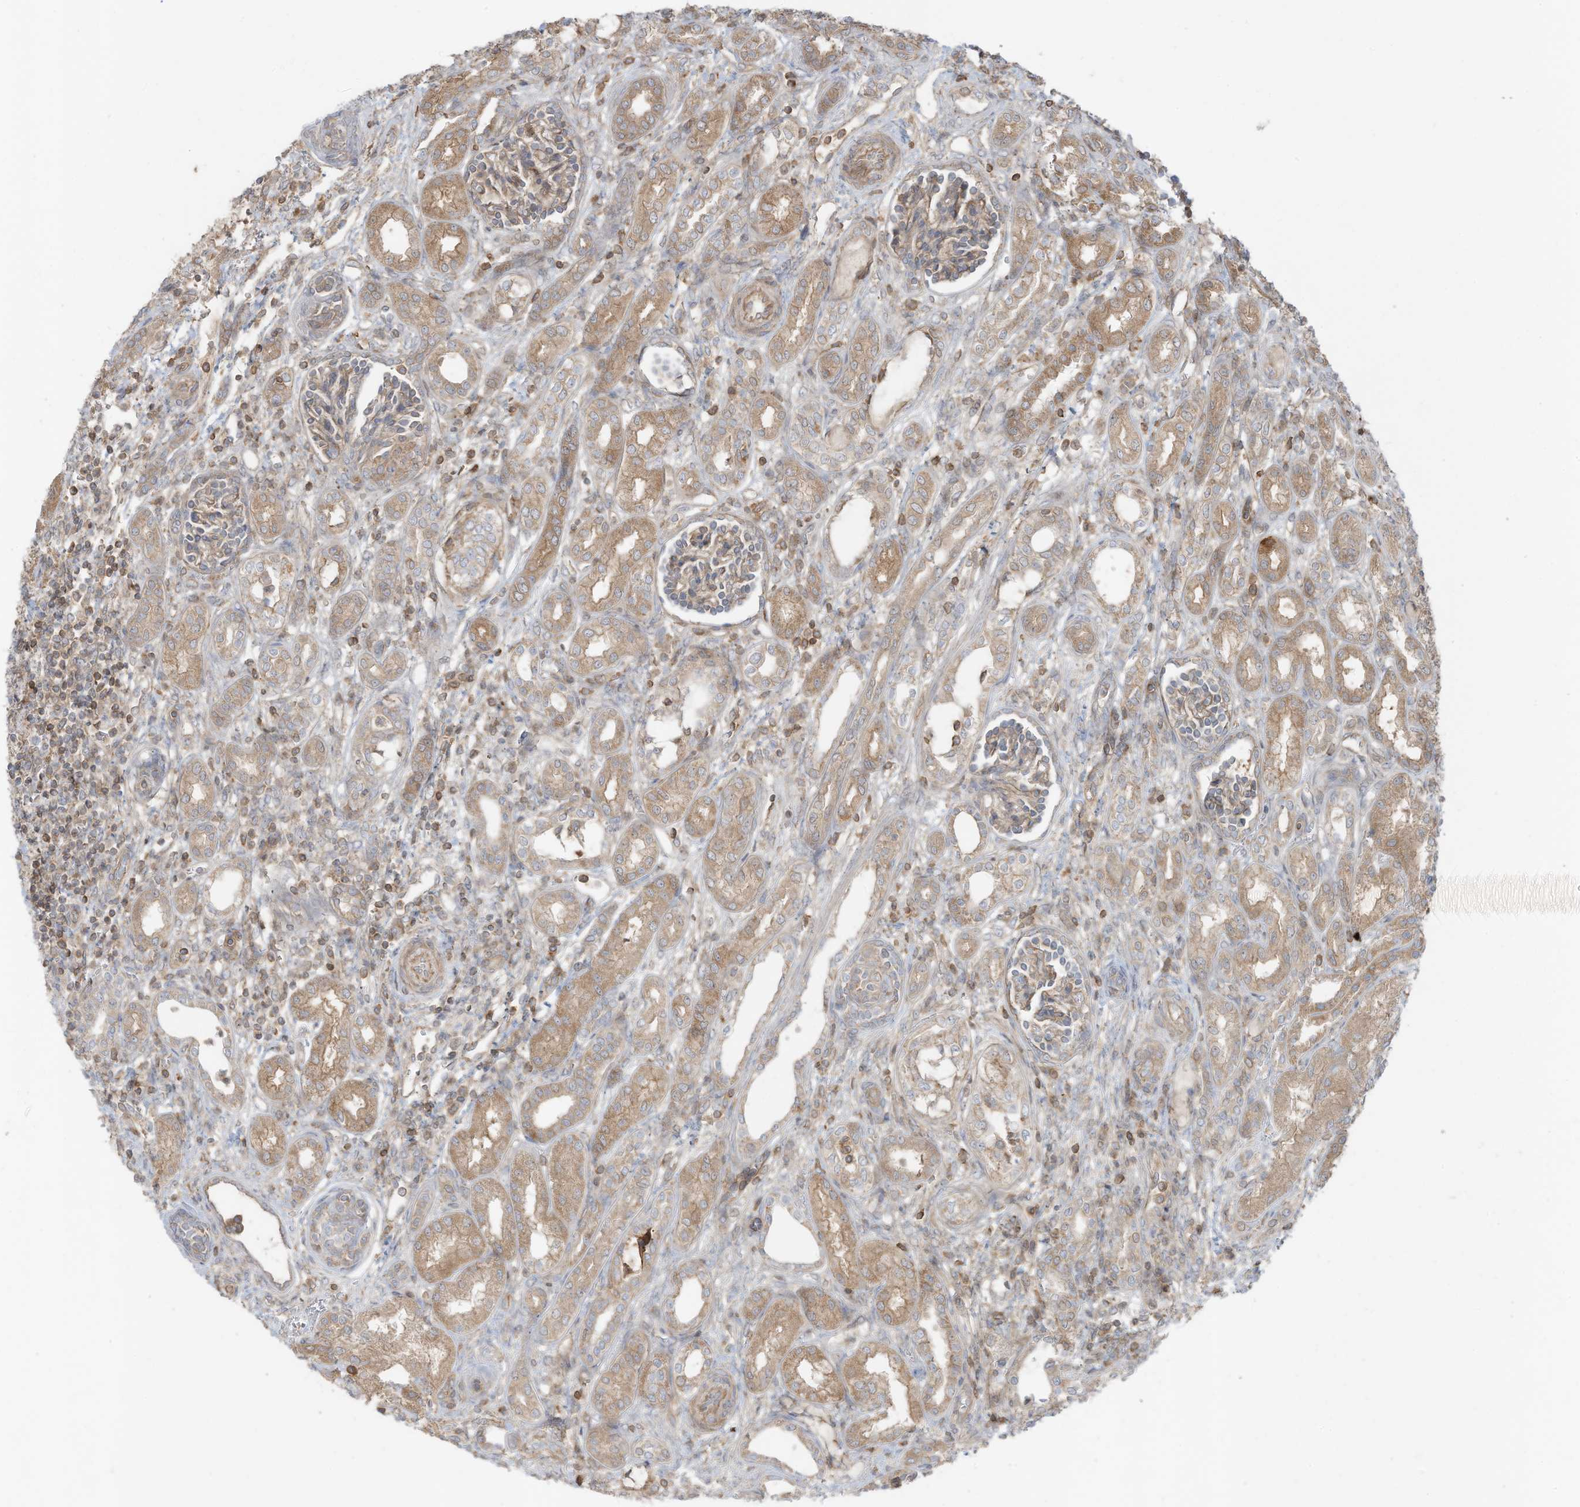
{"staining": {"intensity": "moderate", "quantity": "<25%", "location": "cytoplasmic/membranous"}, "tissue": "kidney", "cell_type": "Cells in glomeruli", "image_type": "normal", "snomed": [{"axis": "morphology", "description": "Normal tissue, NOS"}, {"axis": "morphology", "description": "Neoplasm, malignant, NOS"}, {"axis": "topography", "description": "Kidney"}], "caption": "An image of human kidney stained for a protein exhibits moderate cytoplasmic/membranous brown staining in cells in glomeruli. Immunohistochemistry stains the protein in brown and the nuclei are stained blue.", "gene": "SLC25A12", "patient": {"sex": "female", "age": 1}}